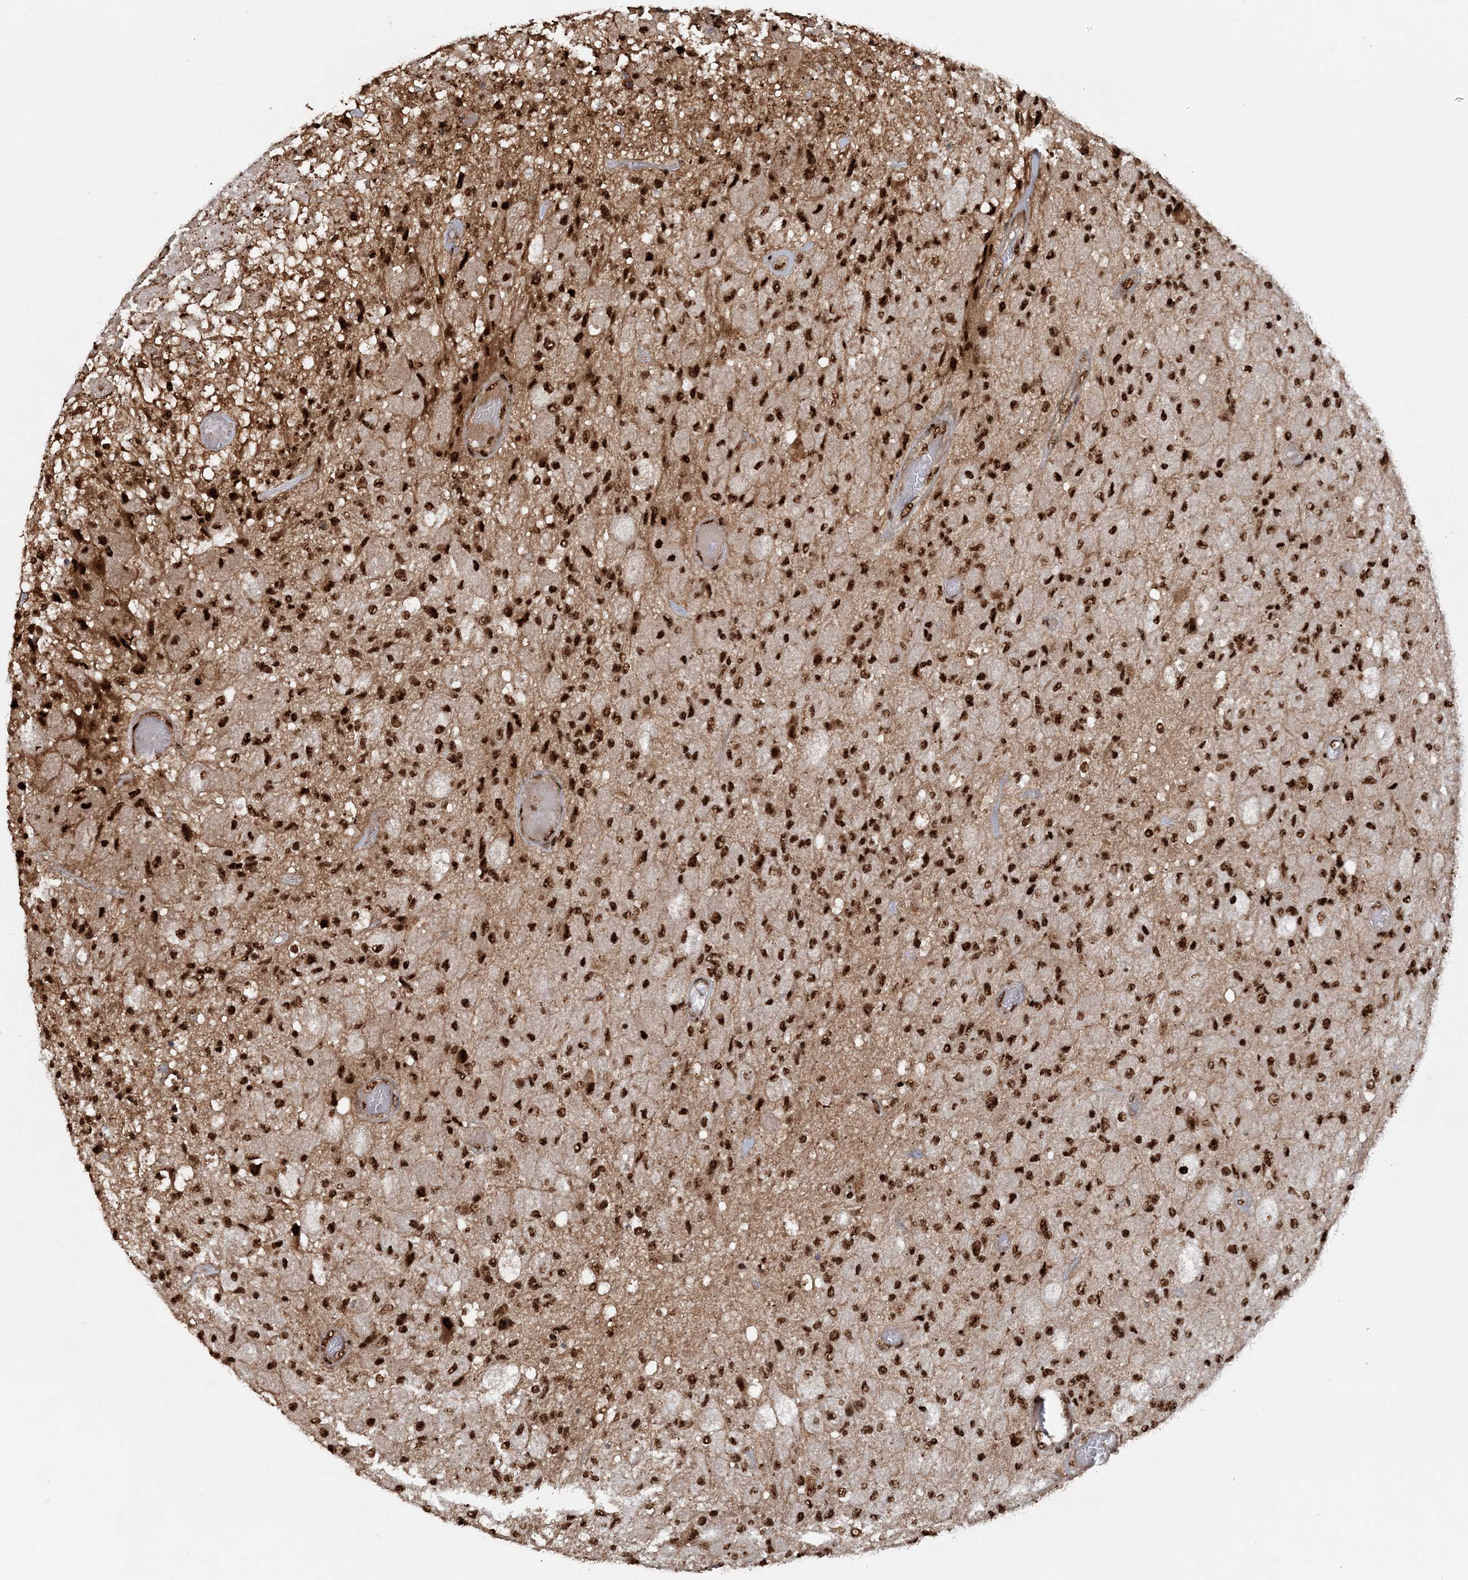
{"staining": {"intensity": "strong", "quantity": ">75%", "location": "nuclear"}, "tissue": "glioma", "cell_type": "Tumor cells", "image_type": "cancer", "snomed": [{"axis": "morphology", "description": "Normal tissue, NOS"}, {"axis": "morphology", "description": "Glioma, malignant, High grade"}, {"axis": "topography", "description": "Cerebral cortex"}], "caption": "Brown immunohistochemical staining in human glioma displays strong nuclear staining in about >75% of tumor cells. (DAB (3,3'-diaminobenzidine) = brown stain, brightfield microscopy at high magnification).", "gene": "EXOSC8", "patient": {"sex": "male", "age": 77}}